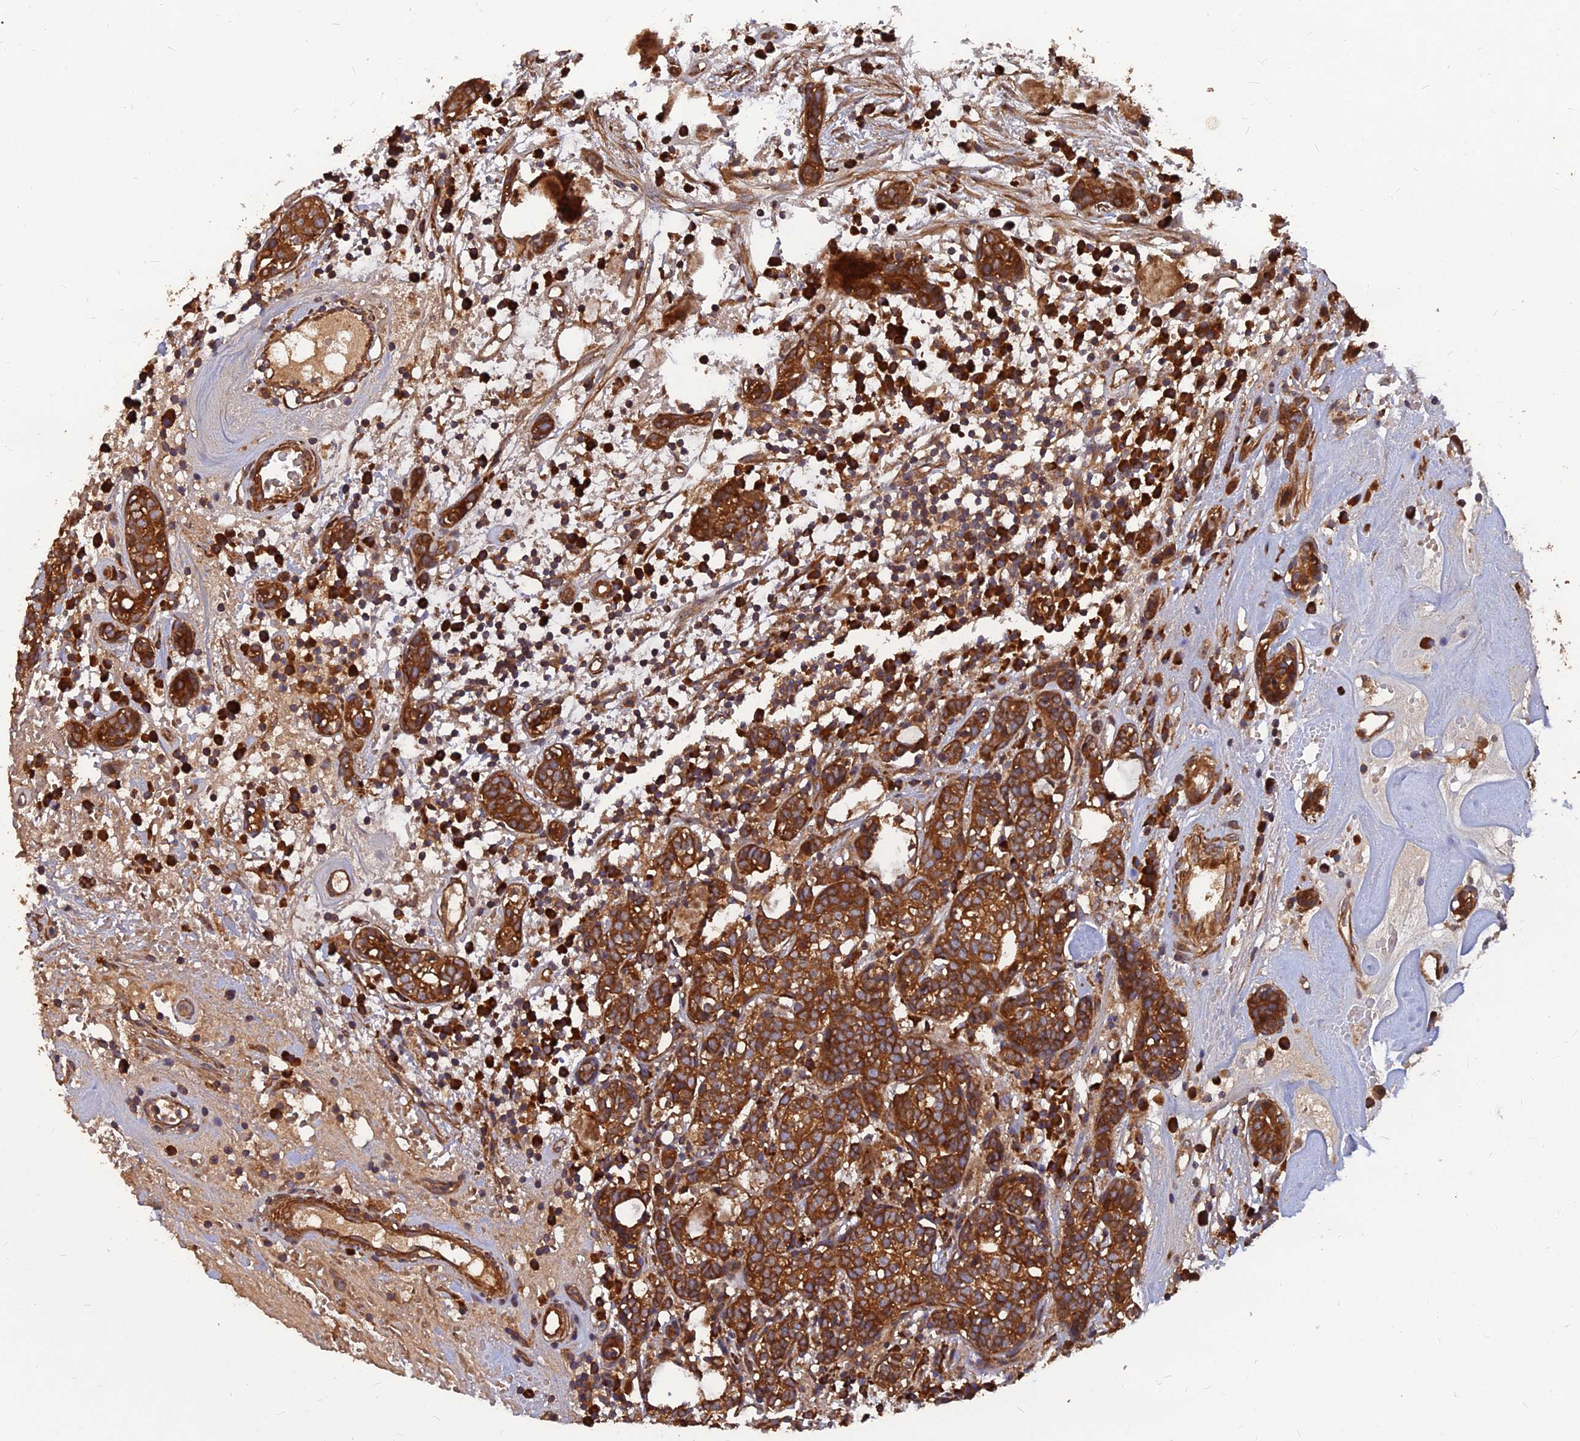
{"staining": {"intensity": "strong", "quantity": ">75%", "location": "cytoplasmic/membranous"}, "tissue": "head and neck cancer", "cell_type": "Tumor cells", "image_type": "cancer", "snomed": [{"axis": "morphology", "description": "Adenocarcinoma, NOS"}, {"axis": "topography", "description": "Salivary gland"}, {"axis": "topography", "description": "Head-Neck"}], "caption": "A high amount of strong cytoplasmic/membranous staining is present in about >75% of tumor cells in head and neck cancer tissue.", "gene": "RELCH", "patient": {"sex": "female", "age": 65}}